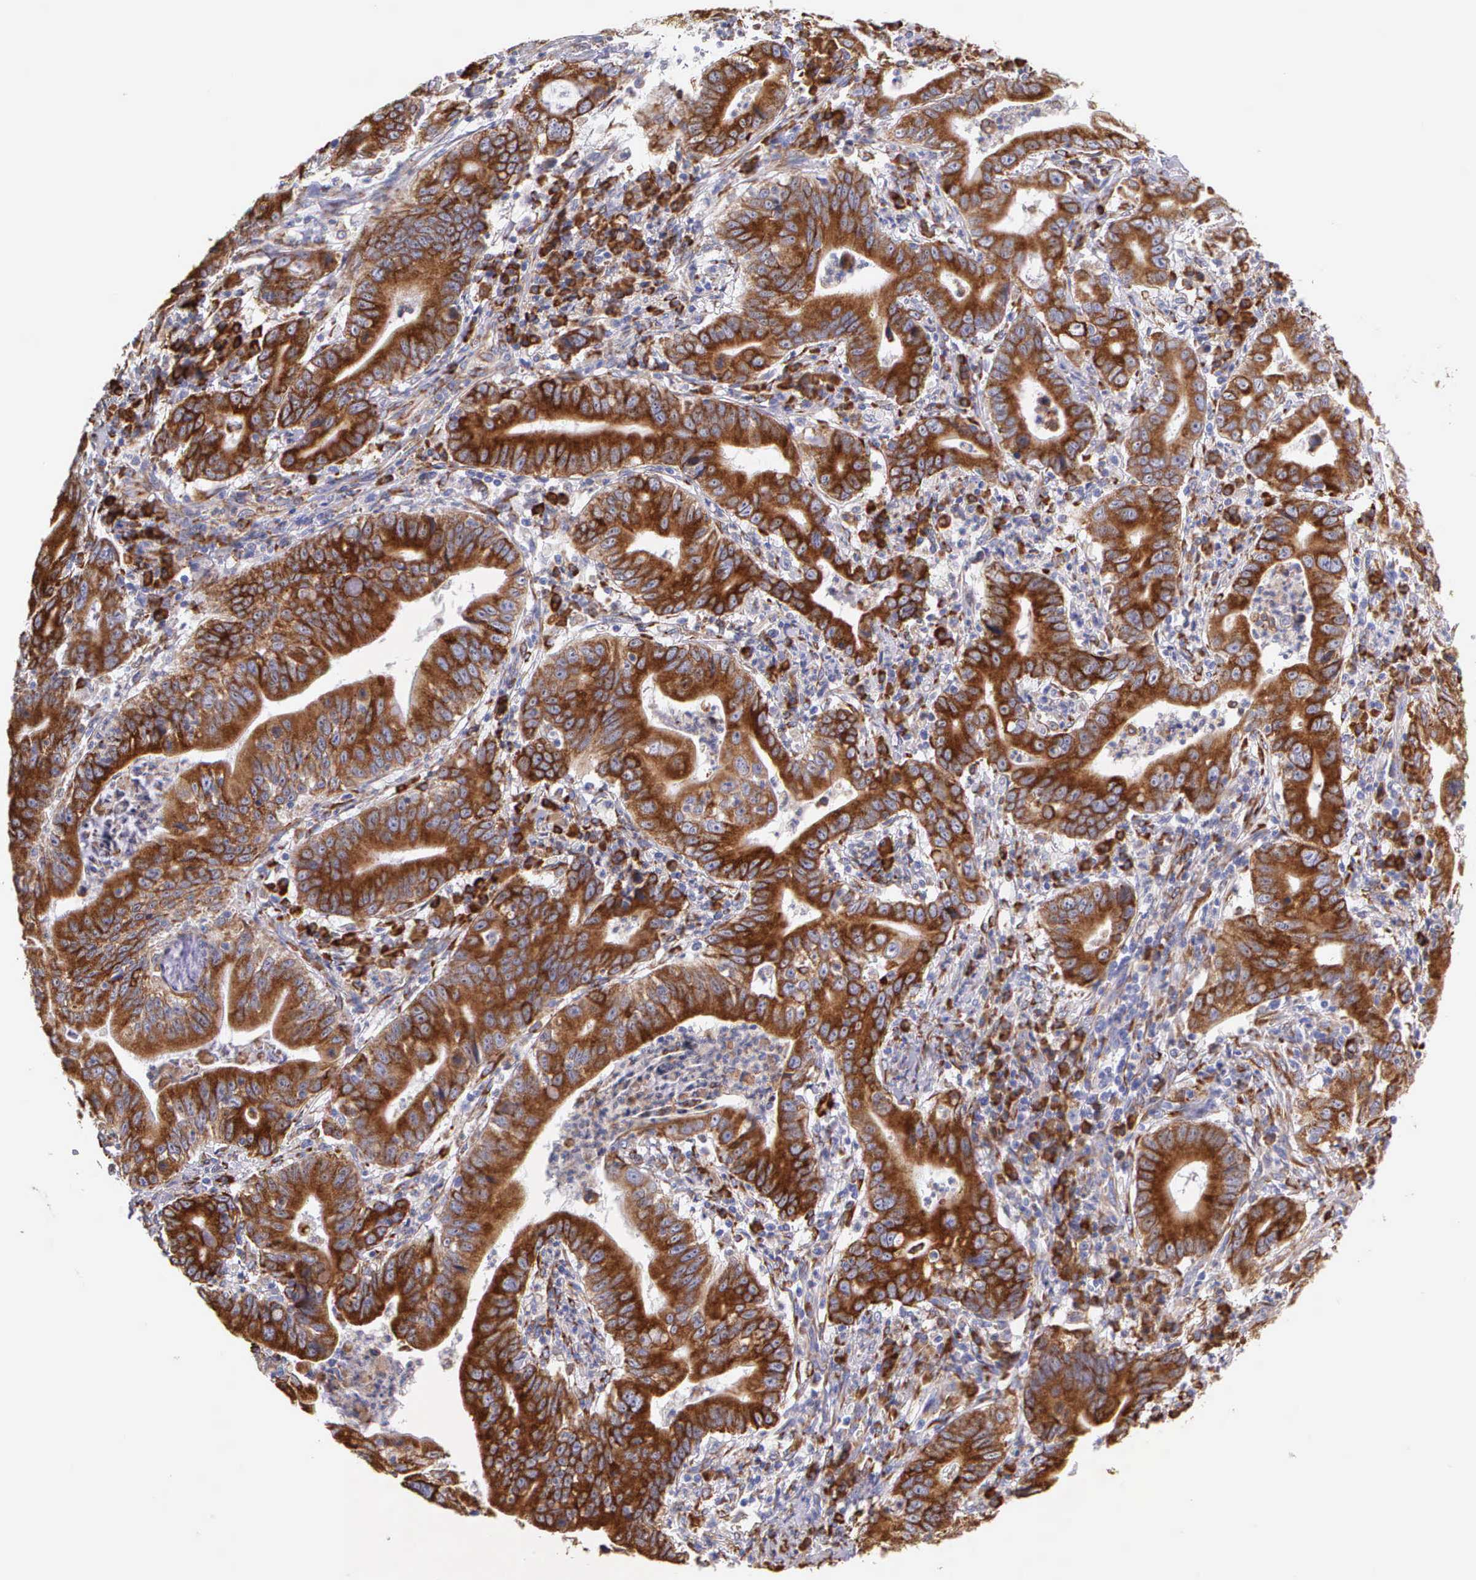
{"staining": {"intensity": "strong", "quantity": ">75%", "location": "cytoplasmic/membranous"}, "tissue": "stomach cancer", "cell_type": "Tumor cells", "image_type": "cancer", "snomed": [{"axis": "morphology", "description": "Adenocarcinoma, NOS"}, {"axis": "topography", "description": "Stomach, upper"}], "caption": "Adenocarcinoma (stomach) was stained to show a protein in brown. There is high levels of strong cytoplasmic/membranous positivity in approximately >75% of tumor cells.", "gene": "CKAP4", "patient": {"sex": "male", "age": 63}}